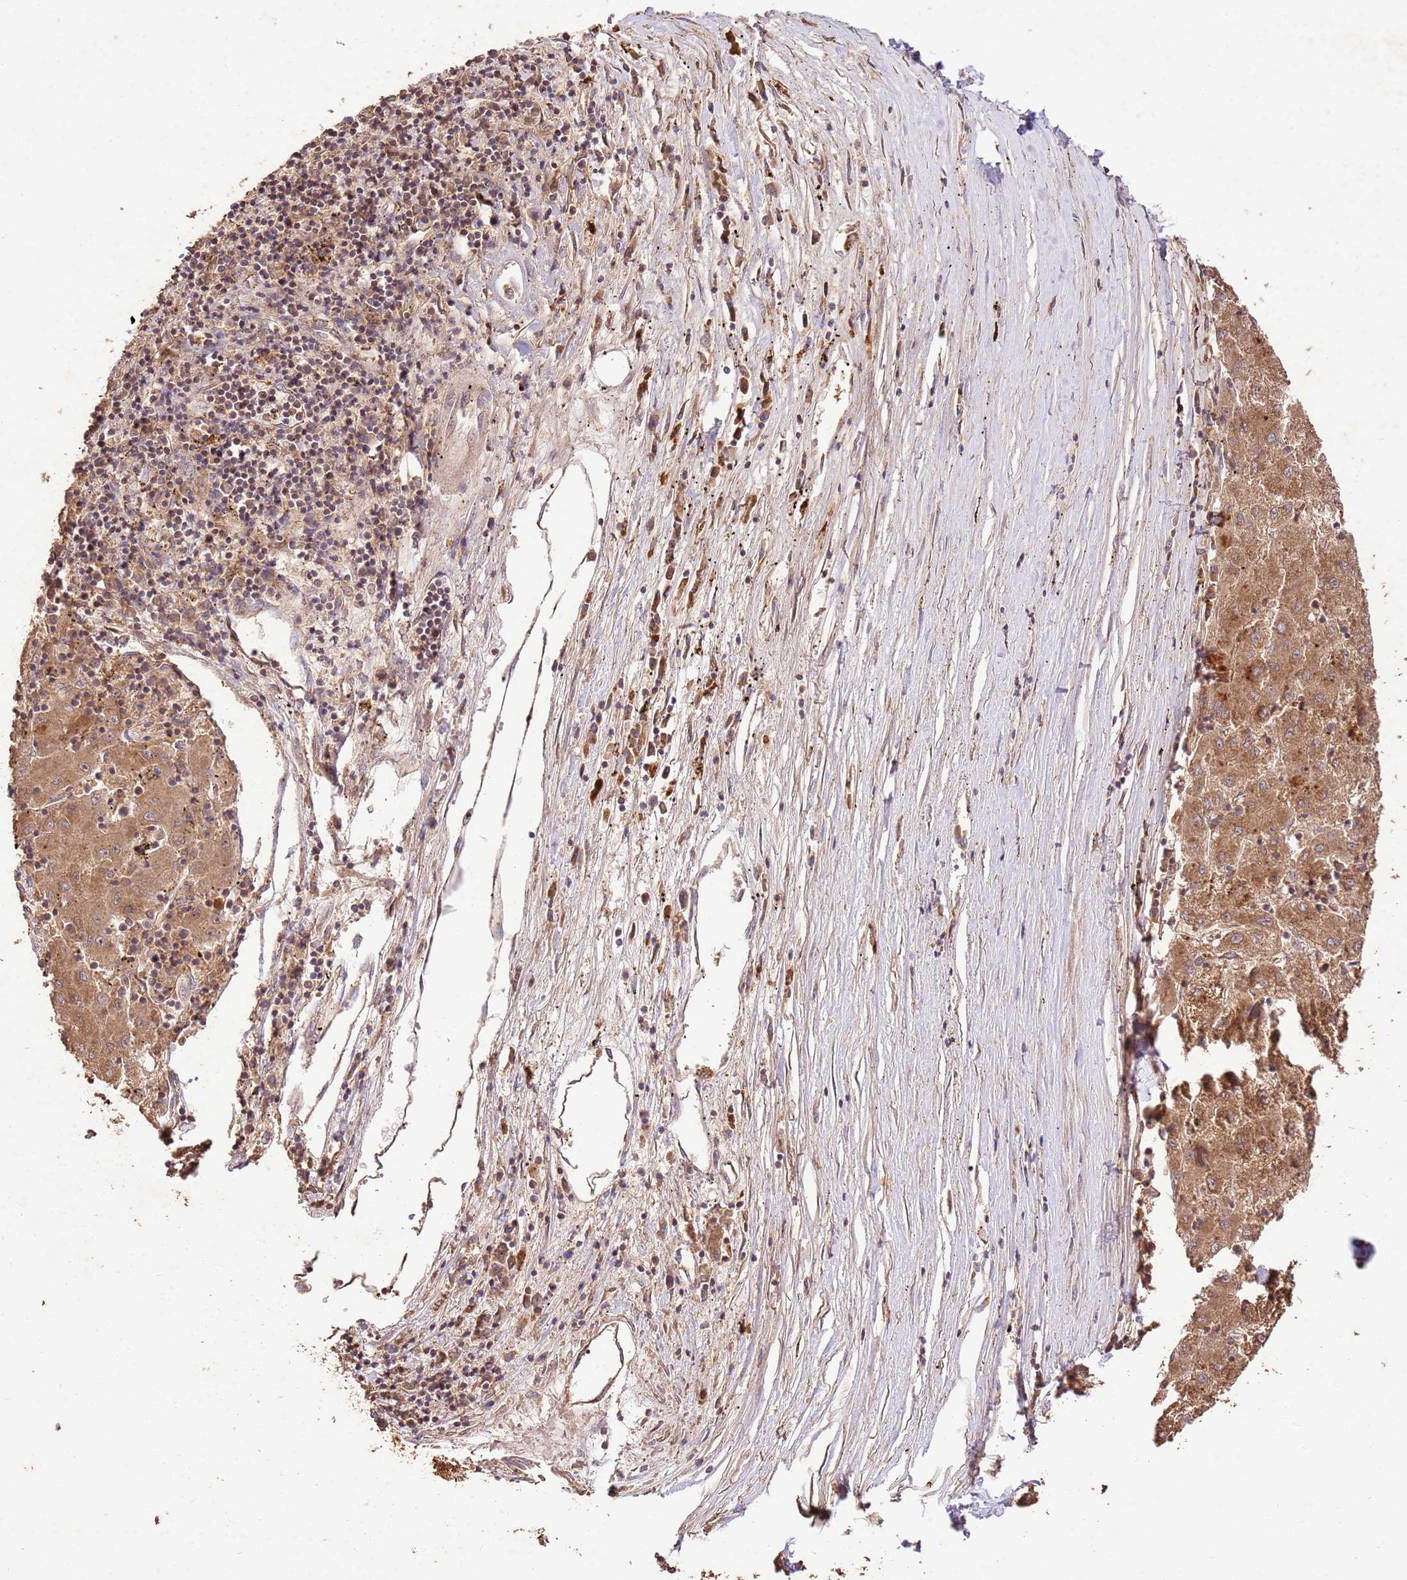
{"staining": {"intensity": "moderate", "quantity": ">75%", "location": "cytoplasmic/membranous"}, "tissue": "liver cancer", "cell_type": "Tumor cells", "image_type": "cancer", "snomed": [{"axis": "morphology", "description": "Carcinoma, Hepatocellular, NOS"}, {"axis": "topography", "description": "Liver"}], "caption": "Protein expression by immunohistochemistry exhibits moderate cytoplasmic/membranous expression in approximately >75% of tumor cells in liver cancer (hepatocellular carcinoma).", "gene": "LRRC28", "patient": {"sex": "male", "age": 72}}